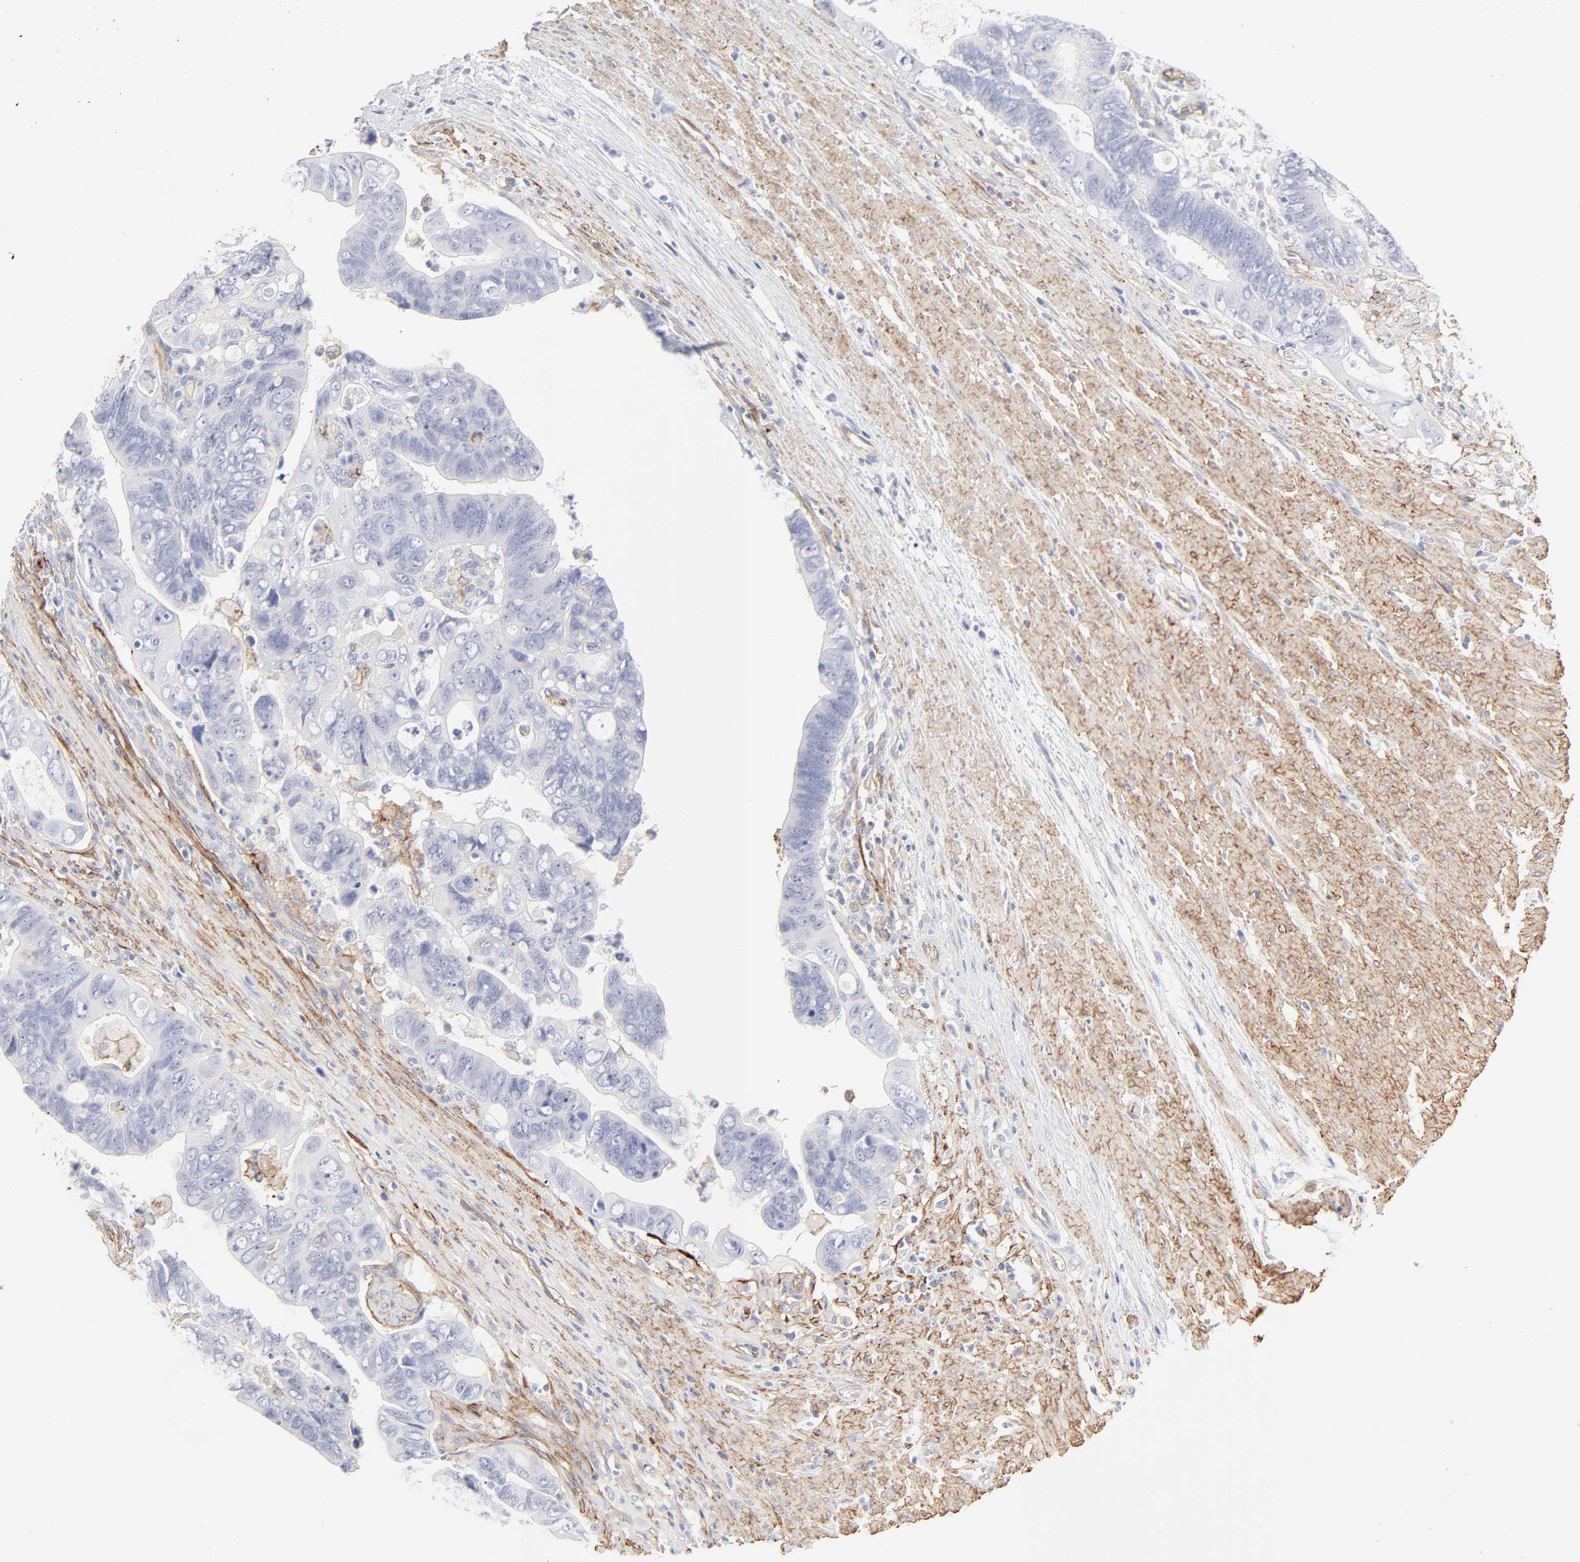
{"staining": {"intensity": "negative", "quantity": "none", "location": "none"}, "tissue": "colorectal cancer", "cell_type": "Tumor cells", "image_type": "cancer", "snomed": [{"axis": "morphology", "description": "Adenocarcinoma, NOS"}, {"axis": "topography", "description": "Rectum"}], "caption": "Tumor cells show no significant expression in colorectal adenocarcinoma. The staining is performed using DAB (3,3'-diaminobenzidine) brown chromogen with nuclei counter-stained in using hematoxylin.", "gene": "ITGA5", "patient": {"sex": "male", "age": 53}}